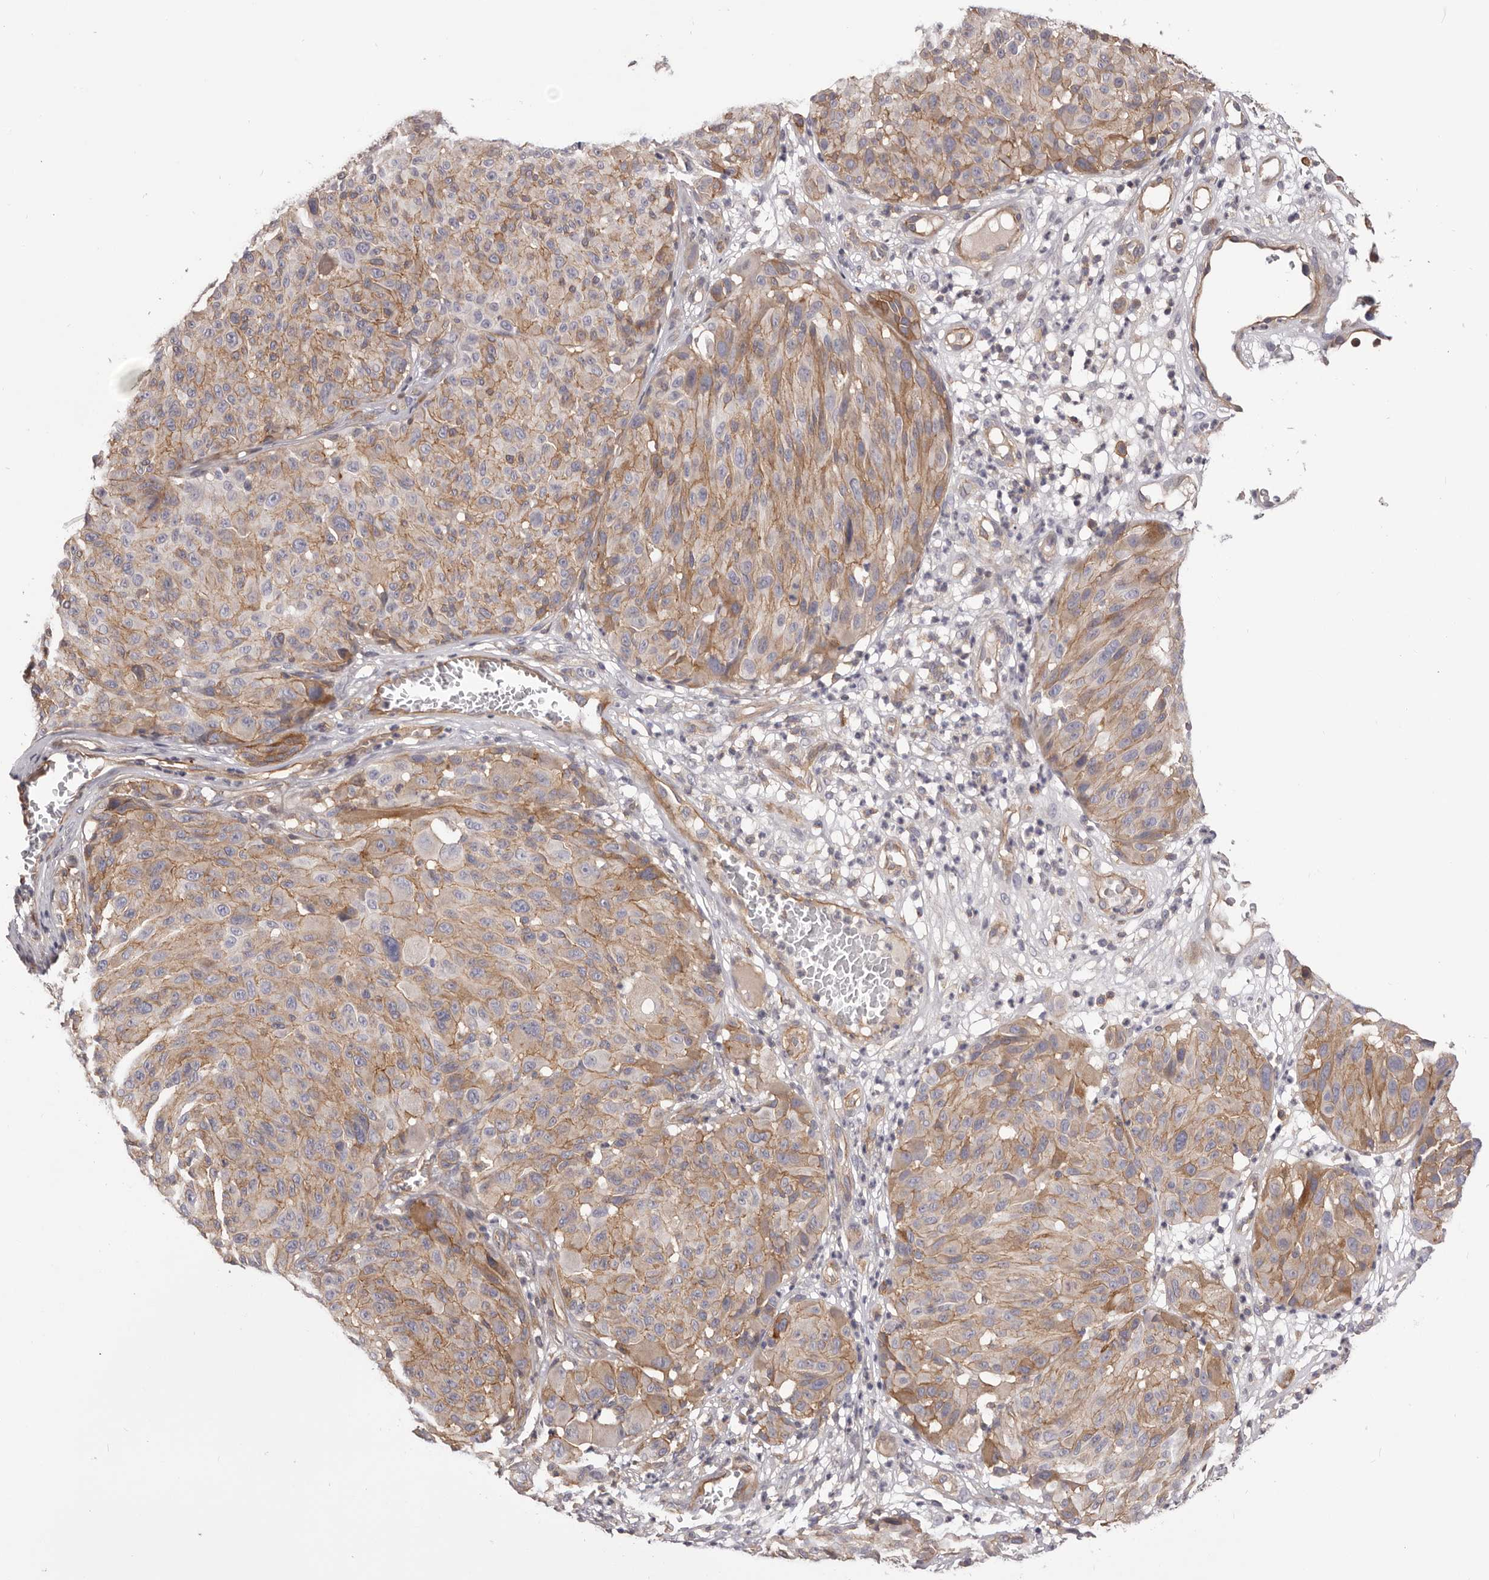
{"staining": {"intensity": "moderate", "quantity": "25%-75%", "location": "cytoplasmic/membranous"}, "tissue": "melanoma", "cell_type": "Tumor cells", "image_type": "cancer", "snomed": [{"axis": "morphology", "description": "Malignant melanoma, NOS"}, {"axis": "topography", "description": "Skin"}], "caption": "A histopathology image of human malignant melanoma stained for a protein shows moderate cytoplasmic/membranous brown staining in tumor cells. (brown staining indicates protein expression, while blue staining denotes nuclei).", "gene": "DMRT2", "patient": {"sex": "male", "age": 83}}